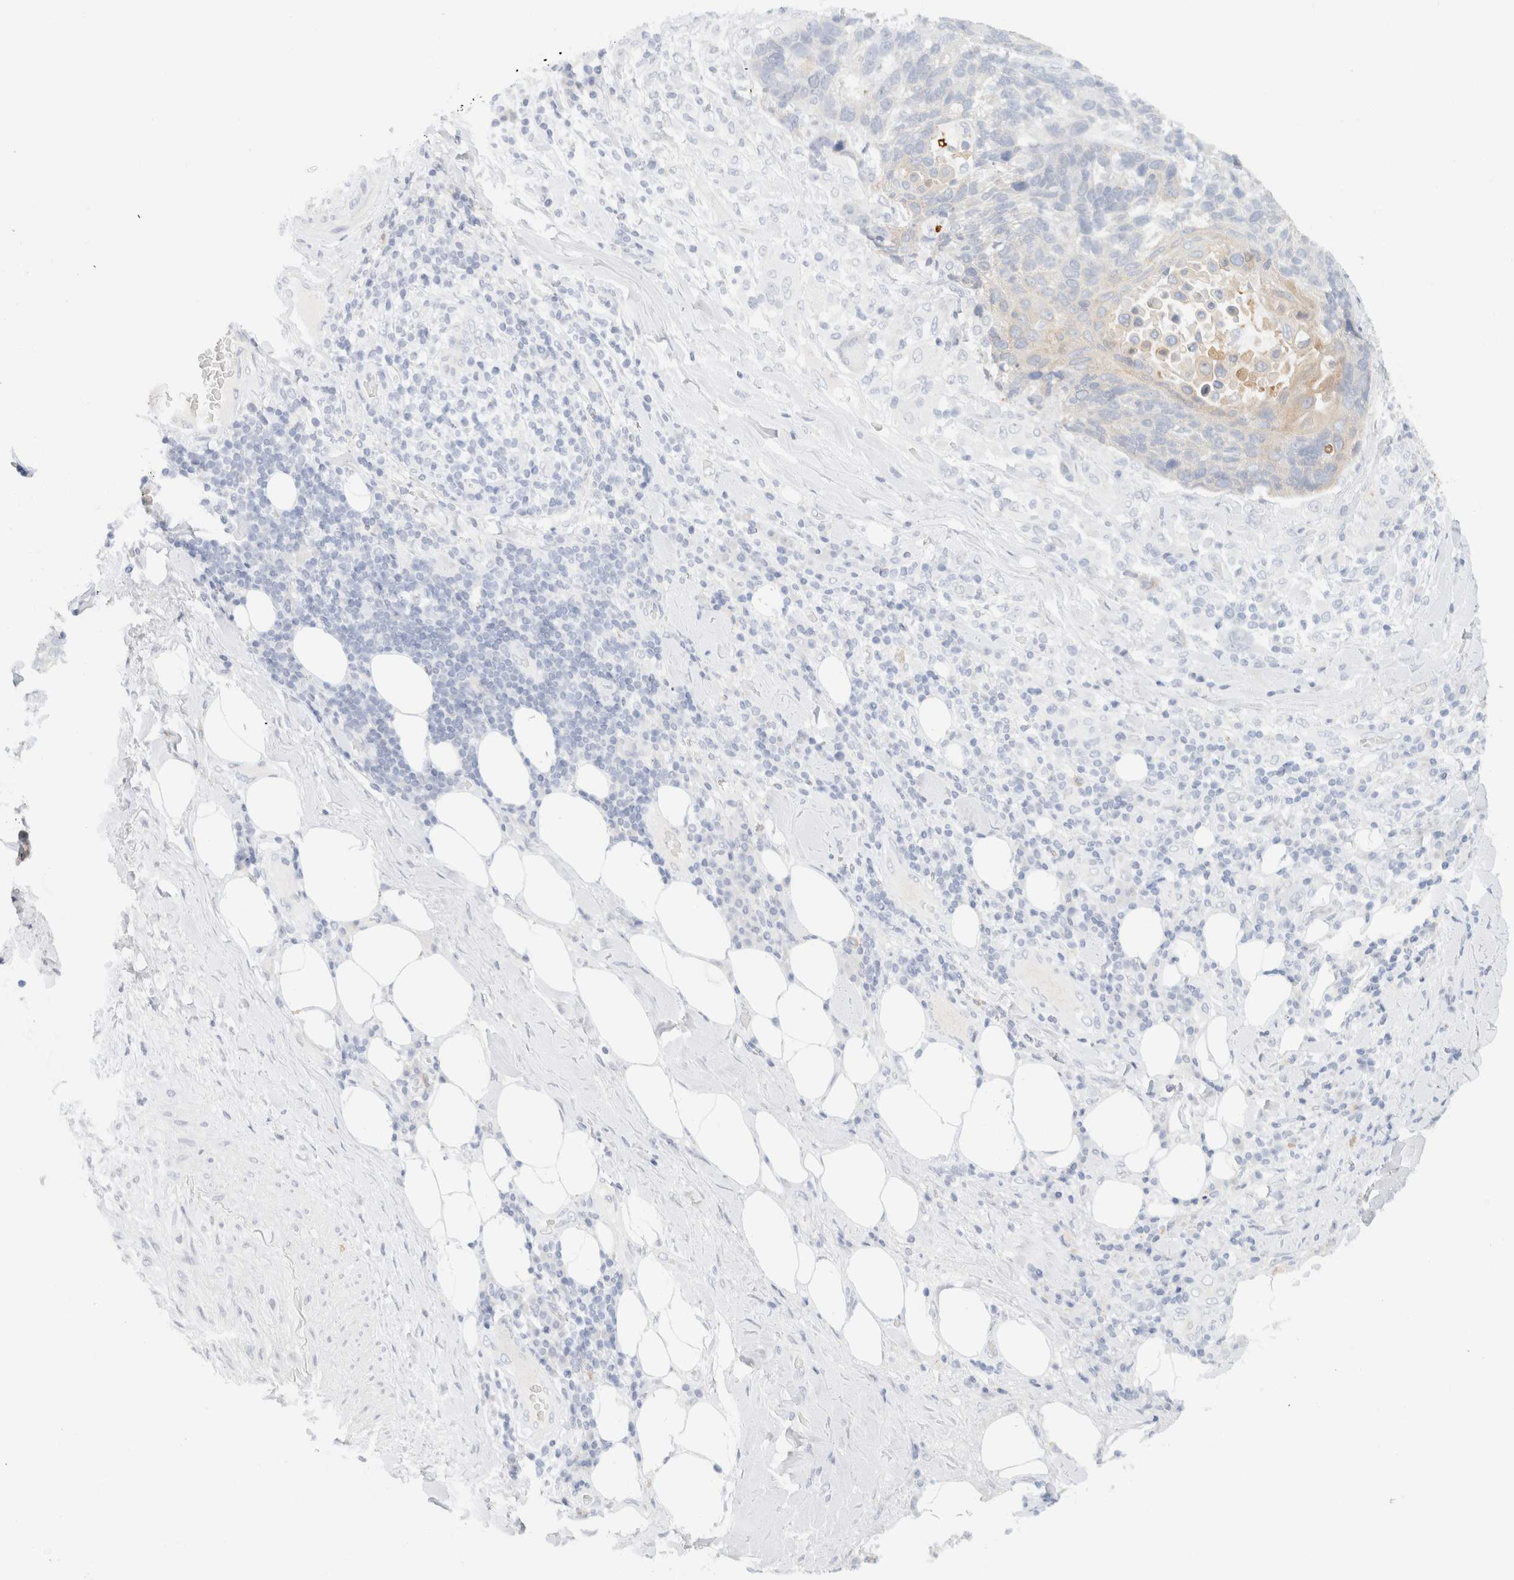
{"staining": {"intensity": "negative", "quantity": "none", "location": "none"}, "tissue": "lung cancer", "cell_type": "Tumor cells", "image_type": "cancer", "snomed": [{"axis": "morphology", "description": "Squamous cell carcinoma, NOS"}, {"axis": "topography", "description": "Lung"}], "caption": "Tumor cells show no significant protein positivity in lung cancer (squamous cell carcinoma).", "gene": "KRT20", "patient": {"sex": "male", "age": 66}}